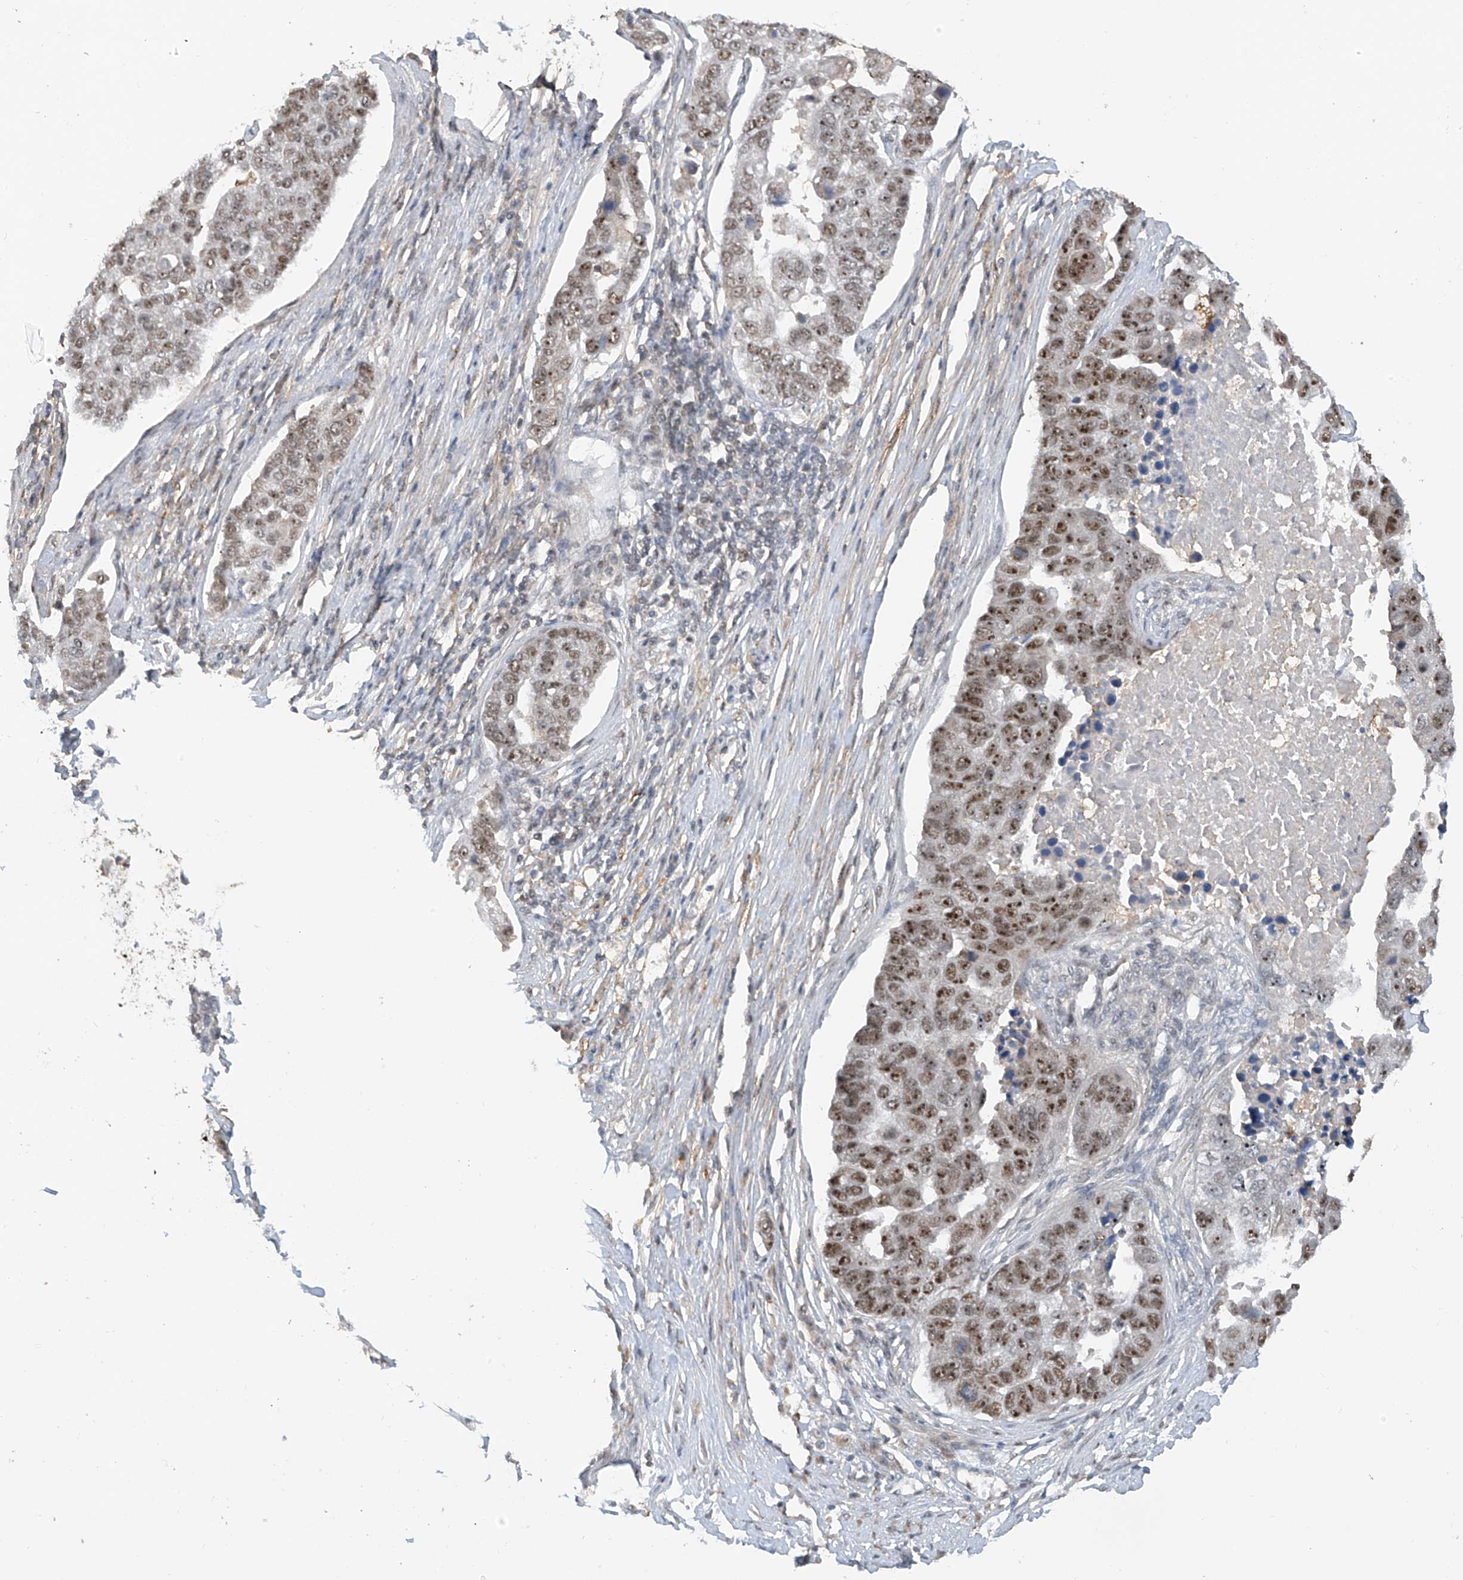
{"staining": {"intensity": "moderate", "quantity": ">75%", "location": "nuclear"}, "tissue": "pancreatic cancer", "cell_type": "Tumor cells", "image_type": "cancer", "snomed": [{"axis": "morphology", "description": "Adenocarcinoma, NOS"}, {"axis": "topography", "description": "Pancreas"}], "caption": "The image displays immunohistochemical staining of adenocarcinoma (pancreatic). There is moderate nuclear positivity is appreciated in about >75% of tumor cells.", "gene": "C1orf131", "patient": {"sex": "female", "age": 61}}